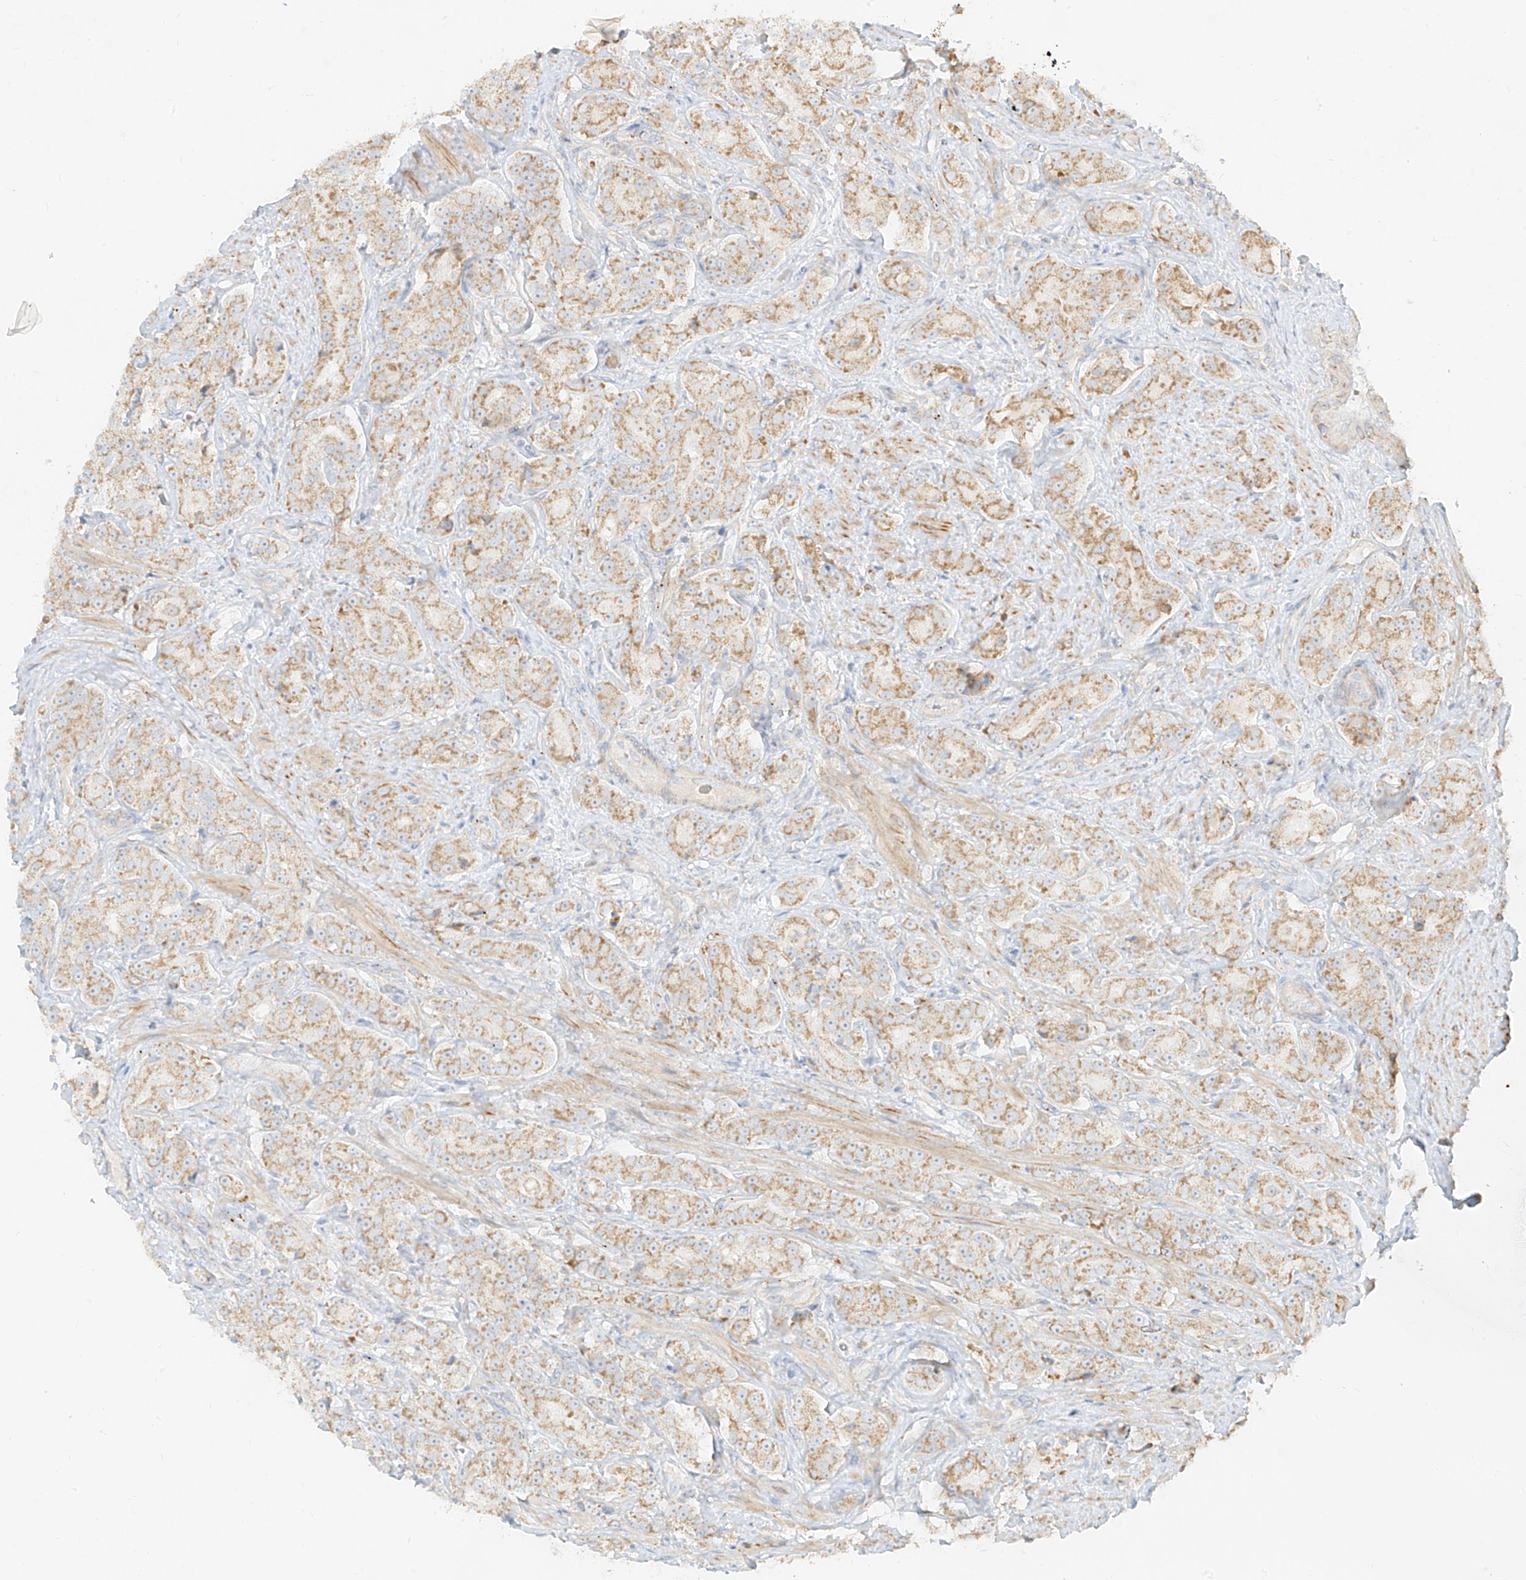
{"staining": {"intensity": "weak", "quantity": ">75%", "location": "cytoplasmic/membranous"}, "tissue": "prostate cancer", "cell_type": "Tumor cells", "image_type": "cancer", "snomed": [{"axis": "morphology", "description": "Adenocarcinoma, High grade"}, {"axis": "topography", "description": "Prostate"}], "caption": "A photomicrograph showing weak cytoplasmic/membranous positivity in approximately >75% of tumor cells in adenocarcinoma (high-grade) (prostate), as visualized by brown immunohistochemical staining.", "gene": "ZIM3", "patient": {"sex": "male", "age": 60}}